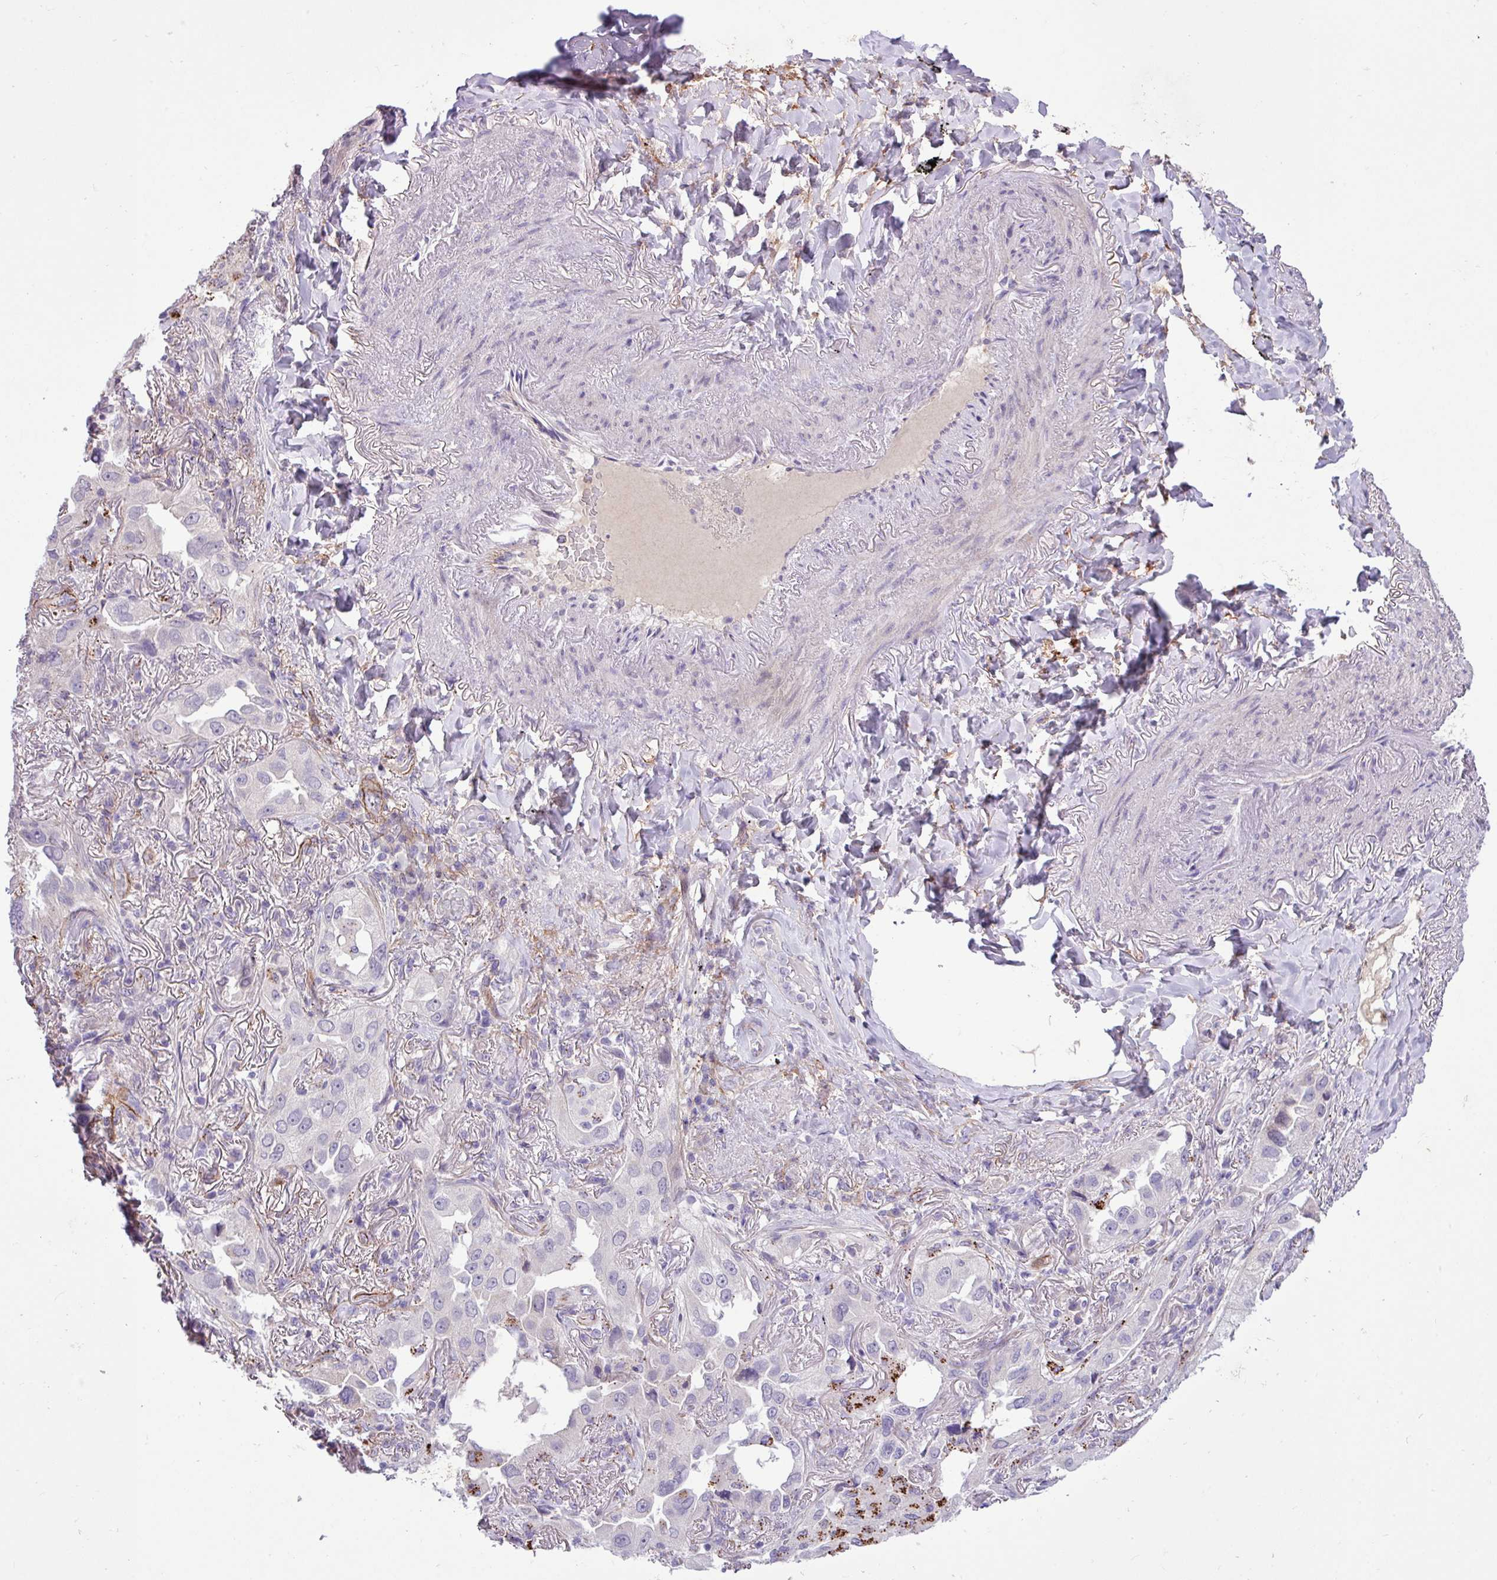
{"staining": {"intensity": "negative", "quantity": "none", "location": "none"}, "tissue": "lung cancer", "cell_type": "Tumor cells", "image_type": "cancer", "snomed": [{"axis": "morphology", "description": "Adenocarcinoma, NOS"}, {"axis": "topography", "description": "Lung"}], "caption": "There is no significant positivity in tumor cells of lung cancer (adenocarcinoma).", "gene": "CD248", "patient": {"sex": "female", "age": 69}}